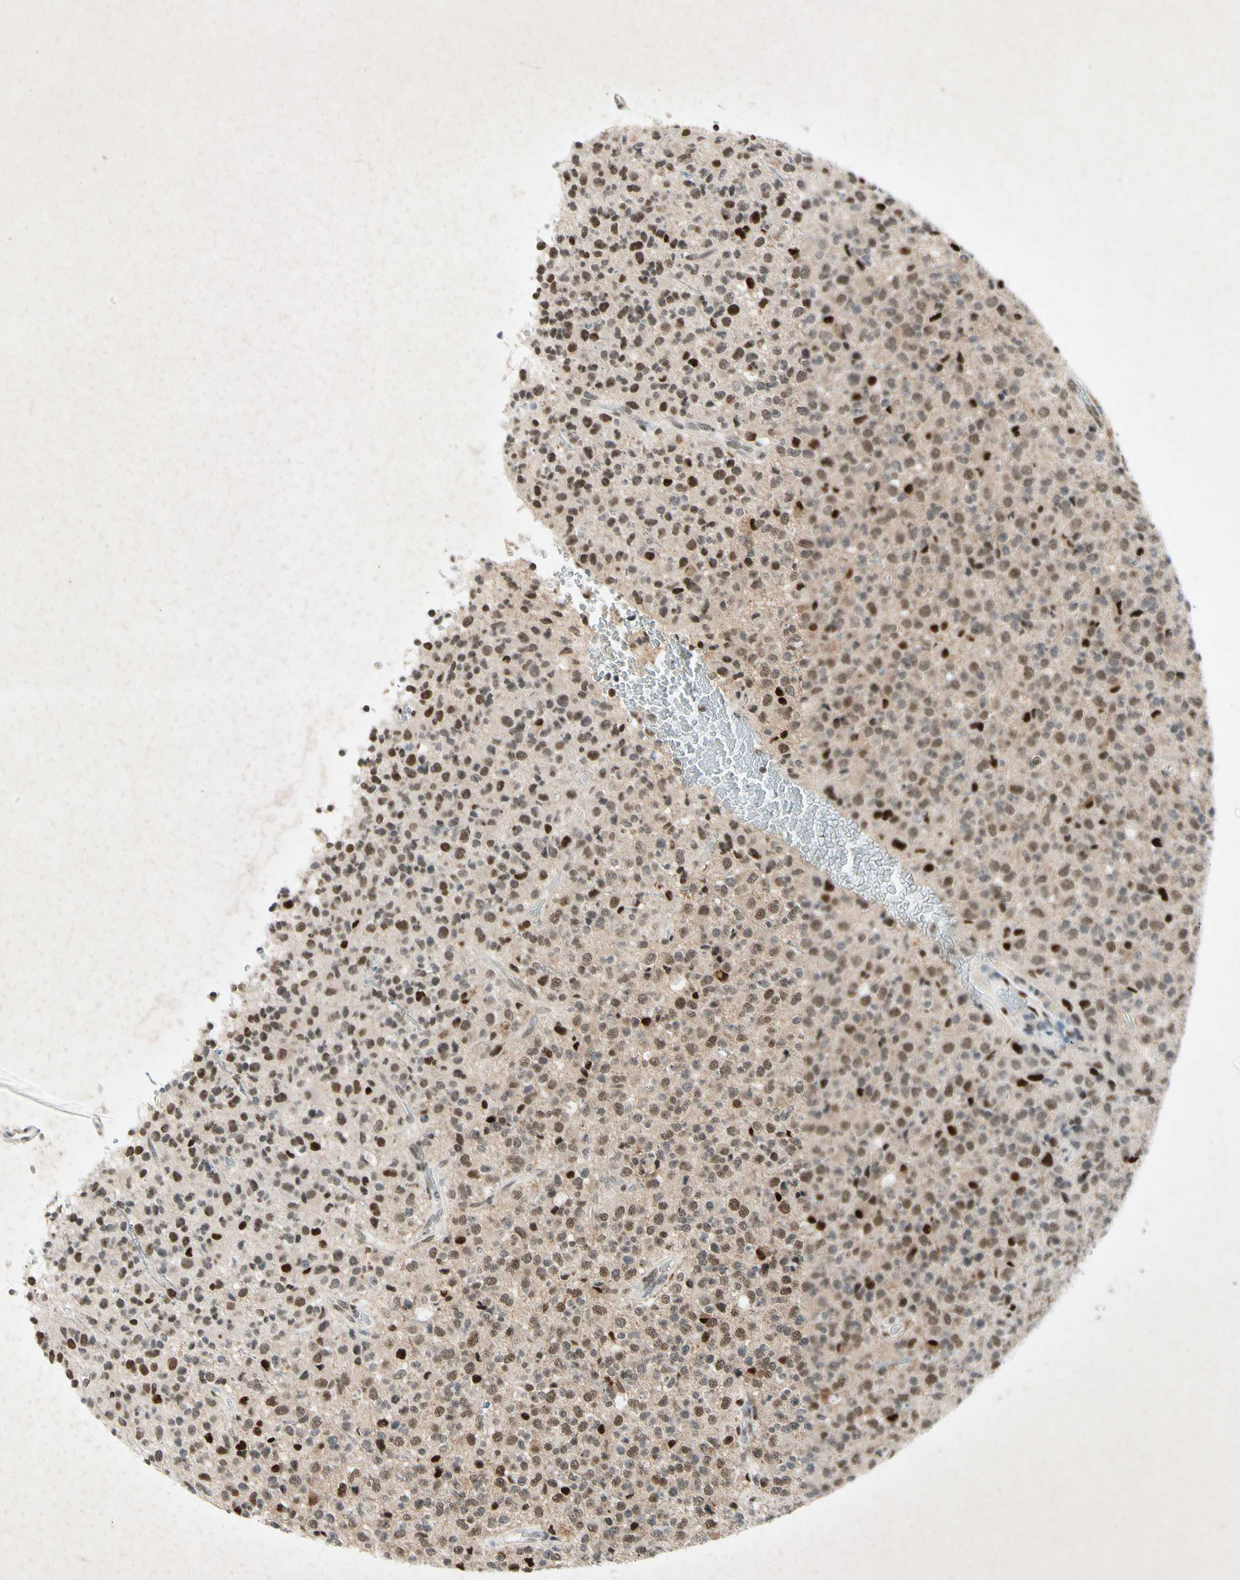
{"staining": {"intensity": "strong", "quantity": ">75%", "location": "nuclear"}, "tissue": "glioma", "cell_type": "Tumor cells", "image_type": "cancer", "snomed": [{"axis": "morphology", "description": "Glioma, malignant, High grade"}, {"axis": "topography", "description": "pancreas cauda"}], "caption": "Malignant glioma (high-grade) stained with DAB IHC displays high levels of strong nuclear expression in about >75% of tumor cells.", "gene": "RNF43", "patient": {"sex": "male", "age": 60}}